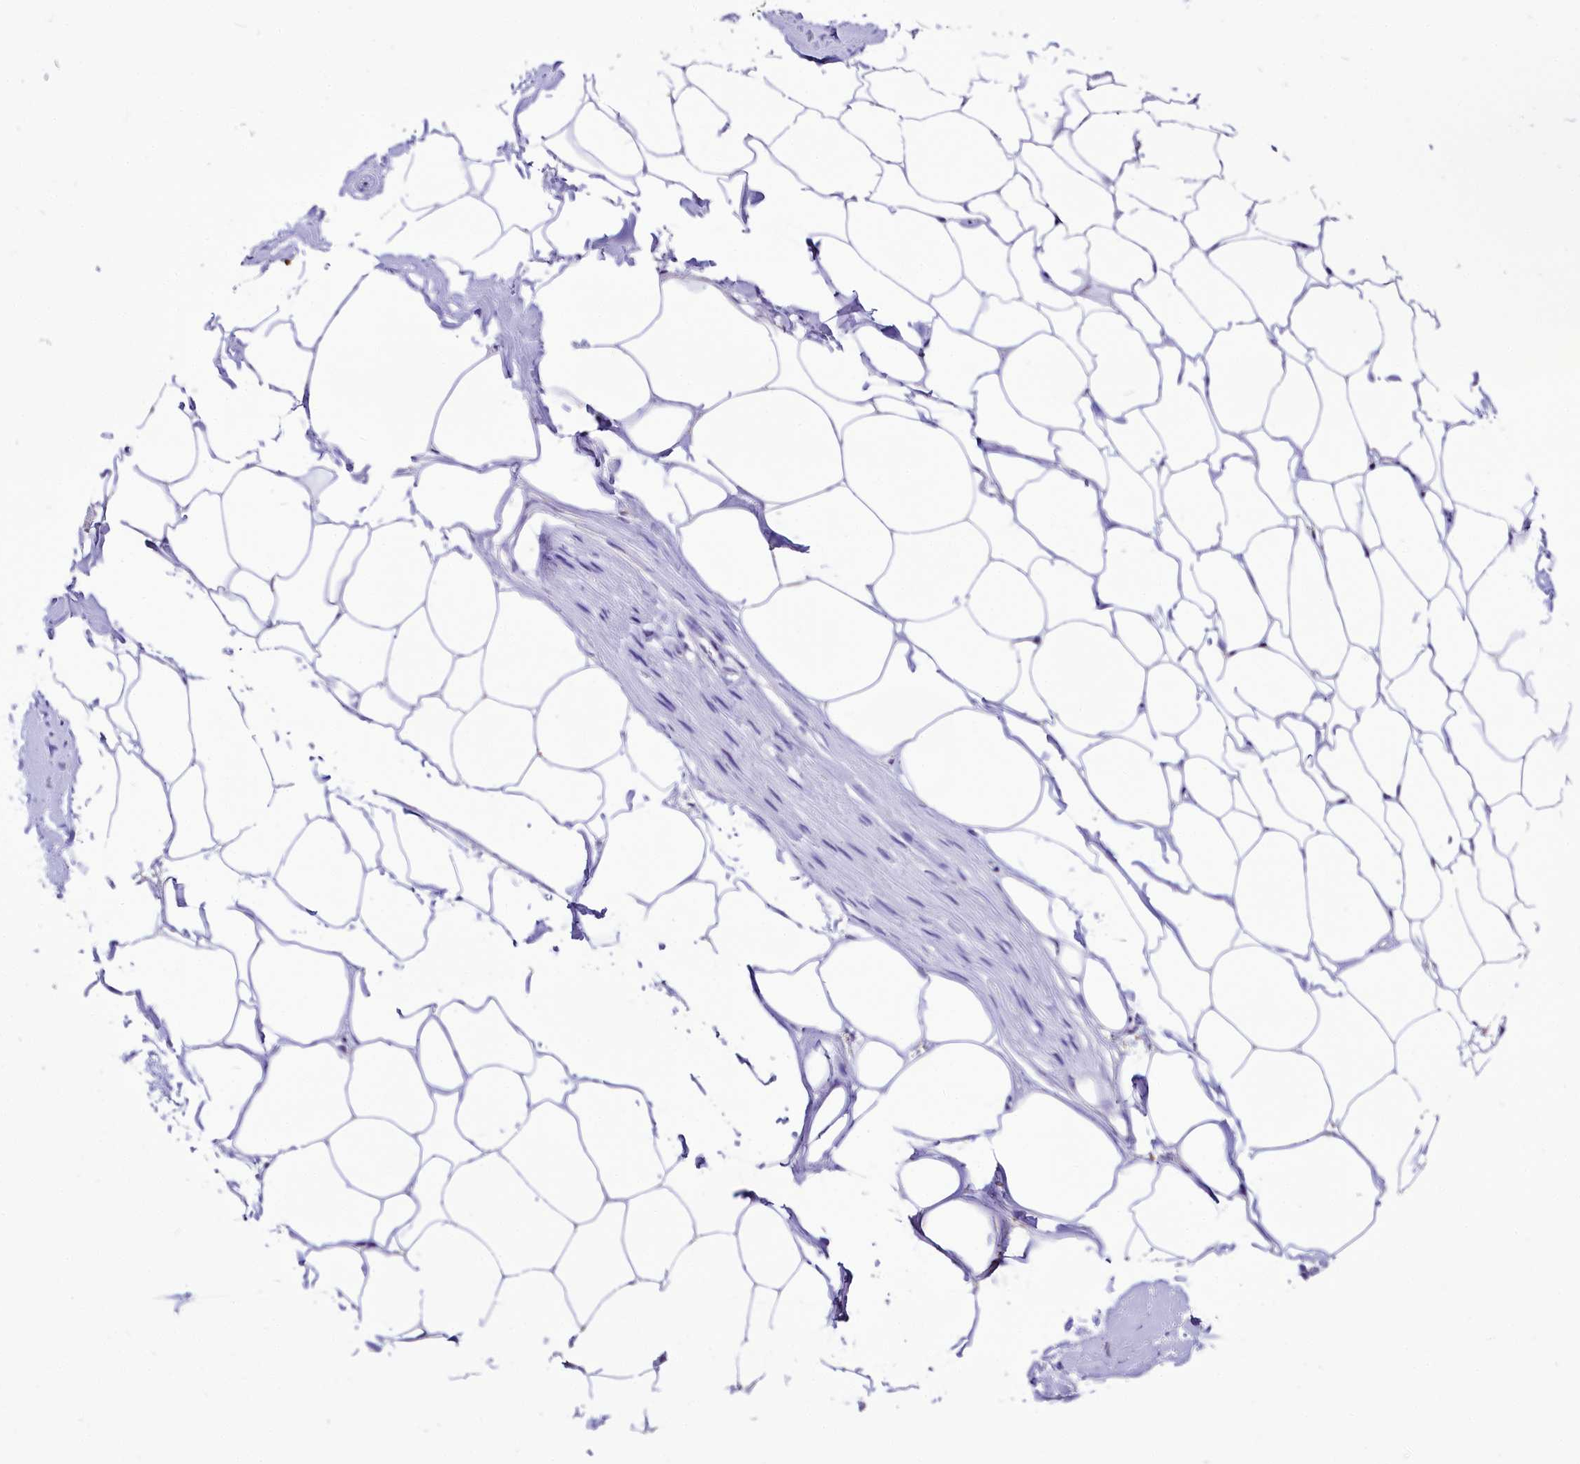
{"staining": {"intensity": "negative", "quantity": "none", "location": "none"}, "tissue": "adipose tissue", "cell_type": "Adipocytes", "image_type": "normal", "snomed": [{"axis": "morphology", "description": "Normal tissue, NOS"}, {"axis": "morphology", "description": "Adenocarcinoma, Low grade"}, {"axis": "topography", "description": "Prostate"}, {"axis": "topography", "description": "Peripheral nerve tissue"}], "caption": "Image shows no significant protein staining in adipocytes of benign adipose tissue. (Brightfield microscopy of DAB (3,3'-diaminobenzidine) IHC at high magnification).", "gene": "SCAF11", "patient": {"sex": "male", "age": 63}}